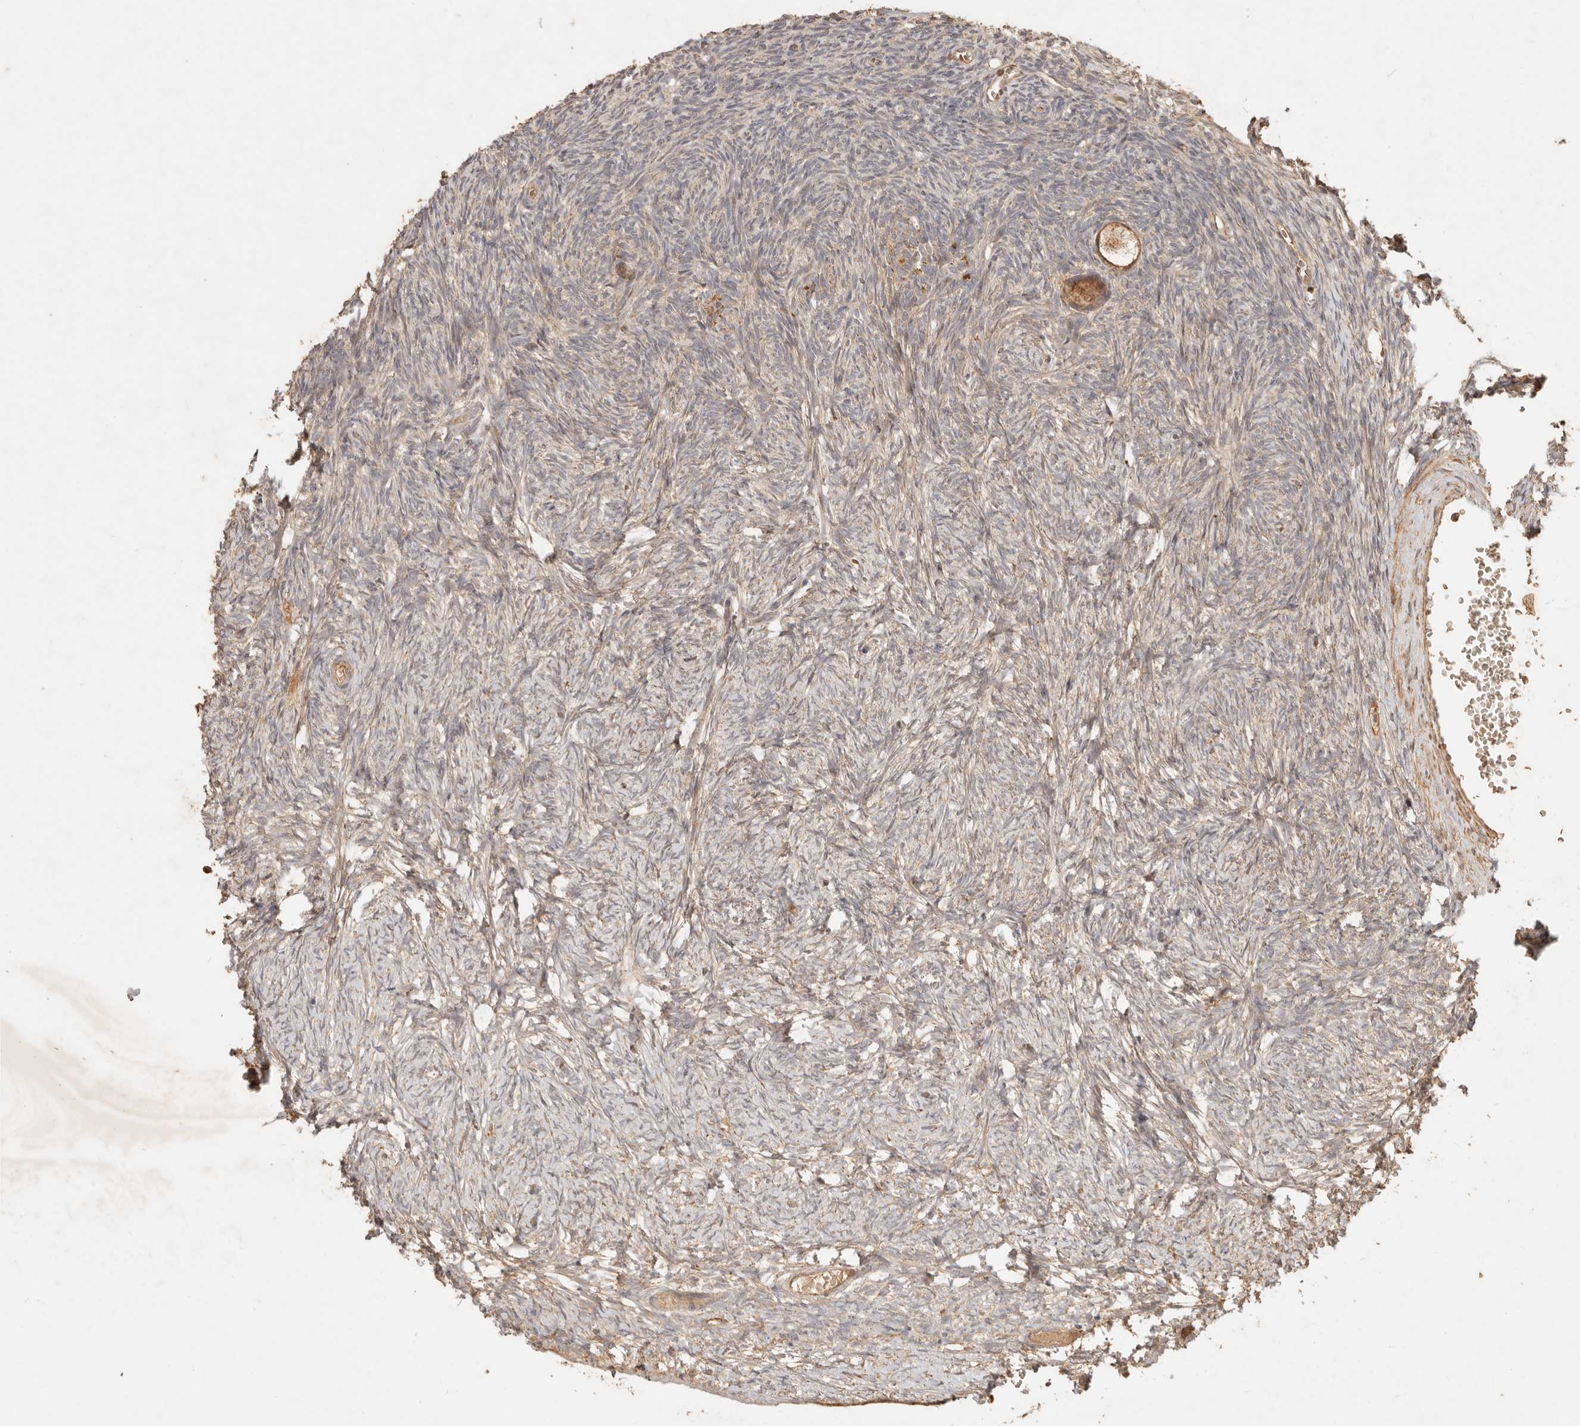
{"staining": {"intensity": "moderate", "quantity": ">75%", "location": "cytoplasmic/membranous"}, "tissue": "ovary", "cell_type": "Follicle cells", "image_type": "normal", "snomed": [{"axis": "morphology", "description": "Normal tissue, NOS"}, {"axis": "topography", "description": "Ovary"}], "caption": "Immunohistochemical staining of unremarkable ovary displays medium levels of moderate cytoplasmic/membranous staining in approximately >75% of follicle cells. The protein is stained brown, and the nuclei are stained in blue (DAB IHC with brightfield microscopy, high magnification).", "gene": "CLEC4C", "patient": {"sex": "female", "age": 34}}